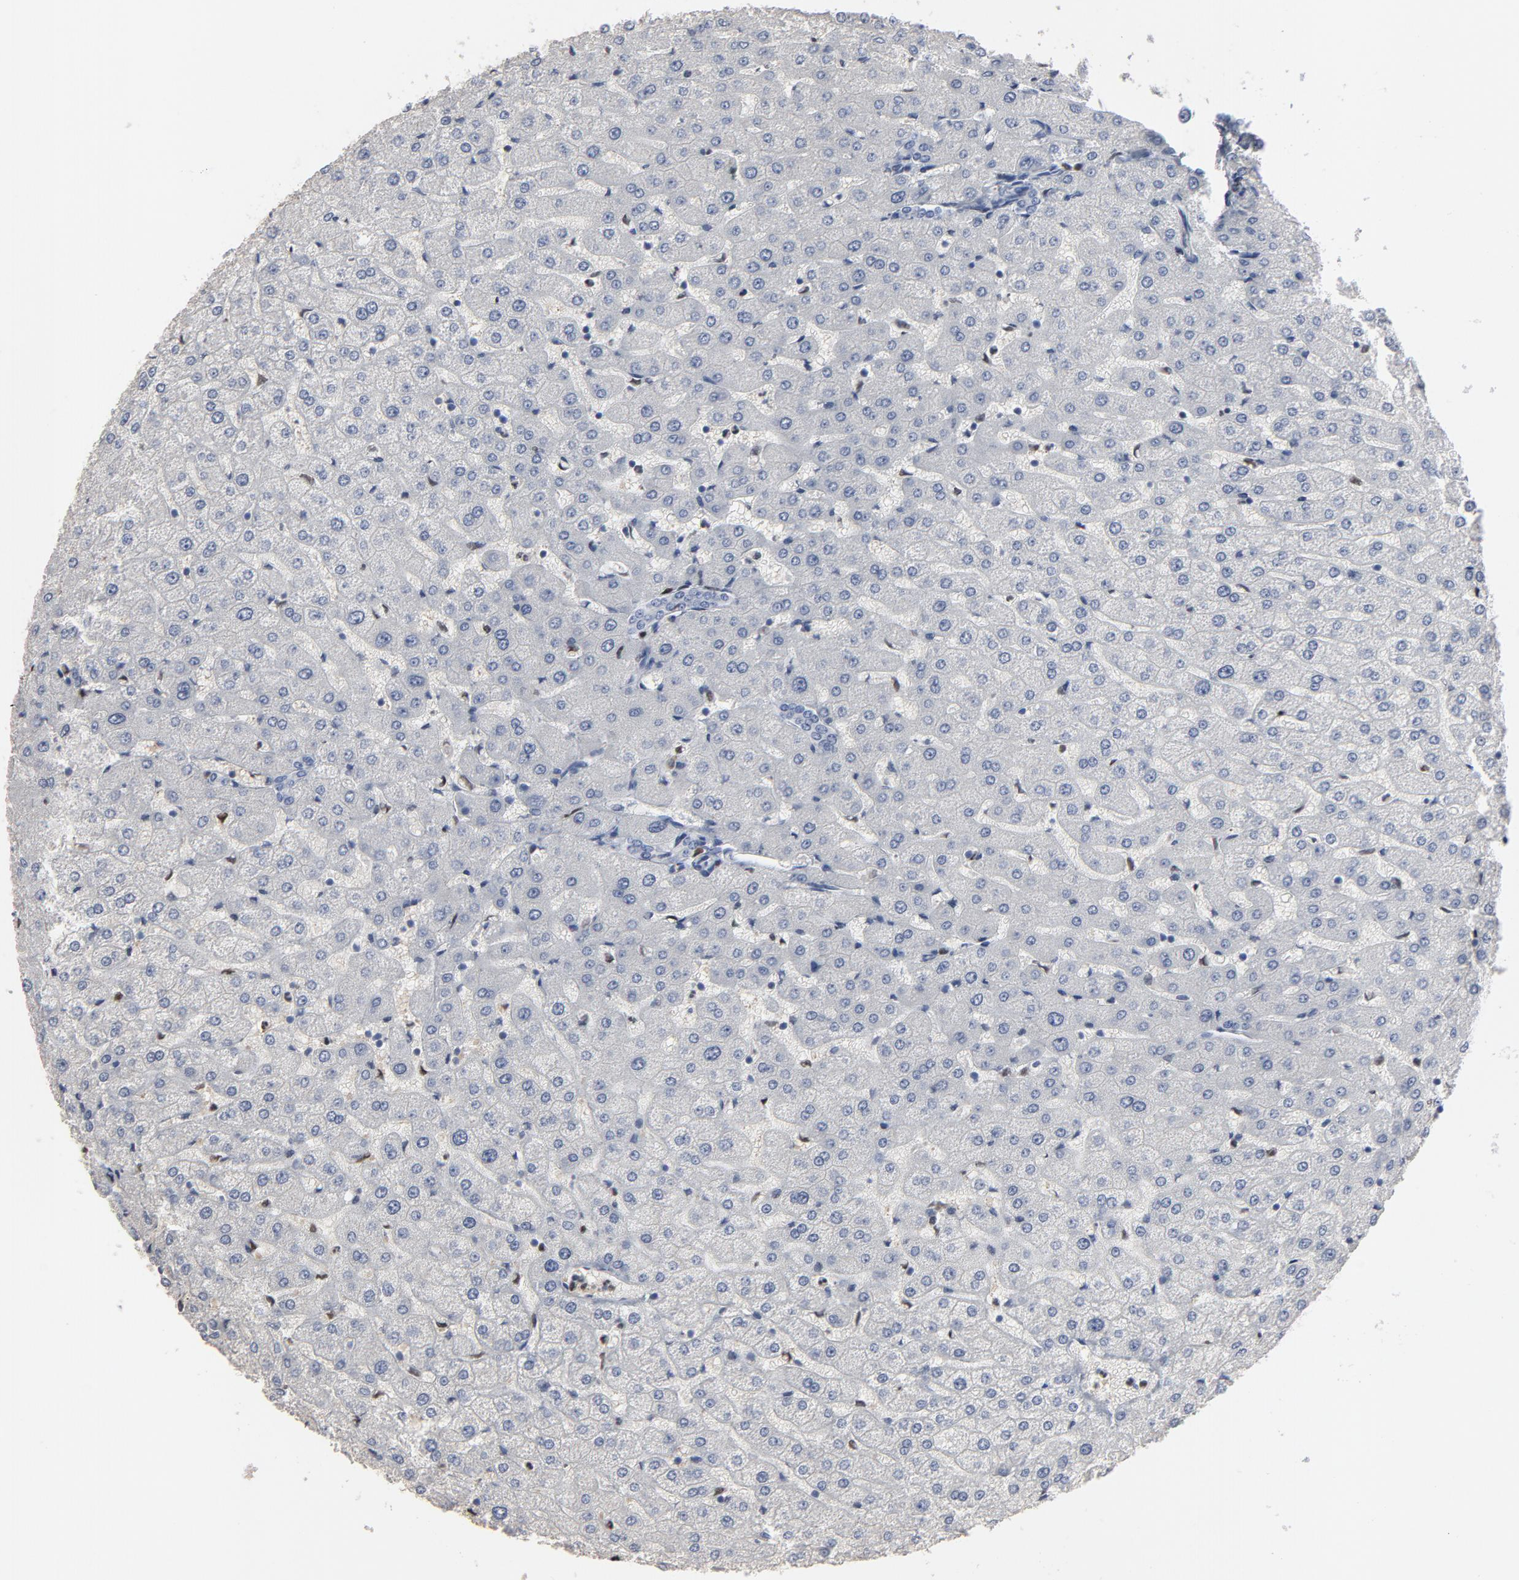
{"staining": {"intensity": "negative", "quantity": "none", "location": "none"}, "tissue": "liver", "cell_type": "Cholangiocytes", "image_type": "normal", "snomed": [{"axis": "morphology", "description": "Normal tissue, NOS"}, {"axis": "morphology", "description": "Fibrosis, NOS"}, {"axis": "topography", "description": "Liver"}], "caption": "Immunohistochemical staining of normal human liver reveals no significant expression in cholangiocytes.", "gene": "SPI1", "patient": {"sex": "female", "age": 29}}